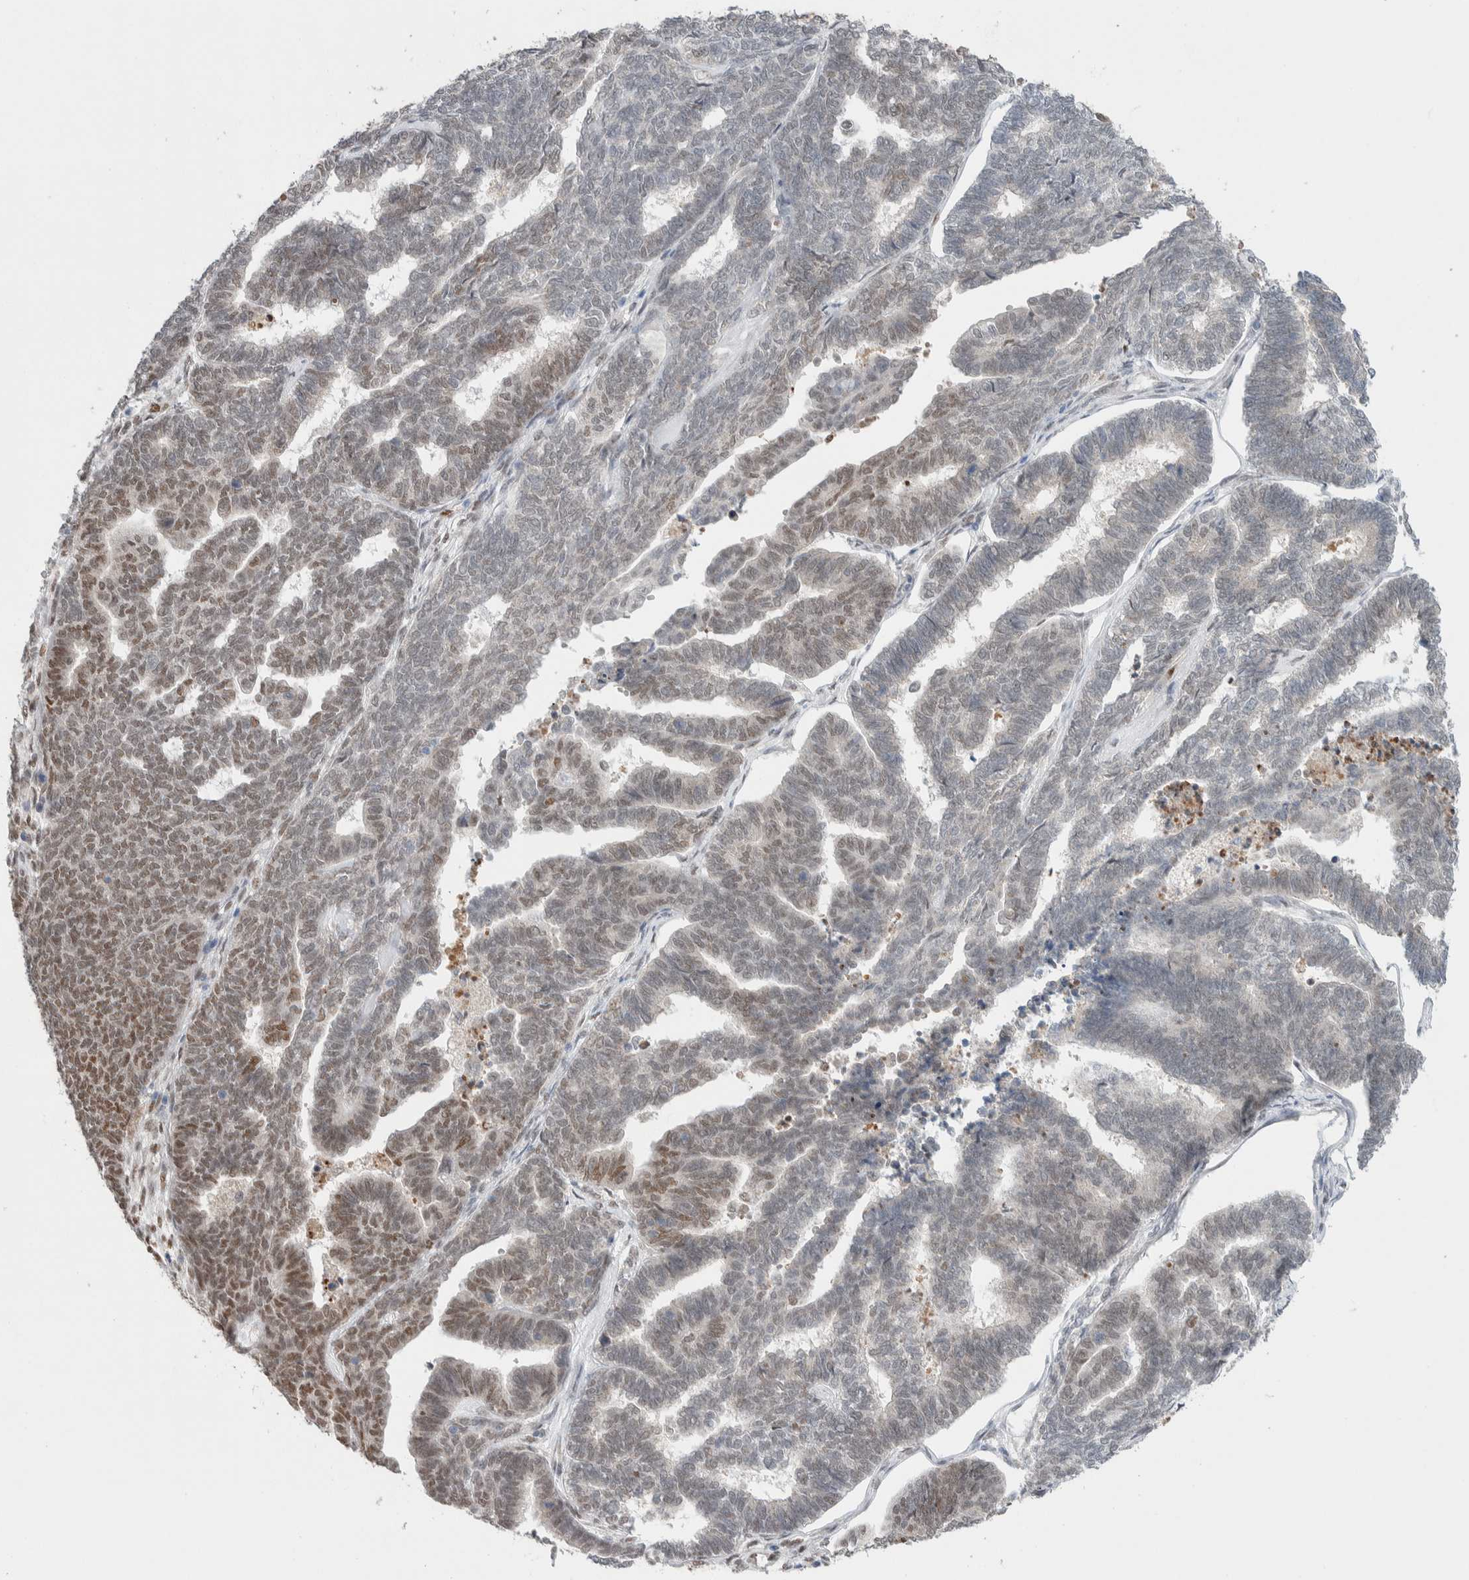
{"staining": {"intensity": "moderate", "quantity": "<25%", "location": "nuclear"}, "tissue": "endometrial cancer", "cell_type": "Tumor cells", "image_type": "cancer", "snomed": [{"axis": "morphology", "description": "Adenocarcinoma, NOS"}, {"axis": "topography", "description": "Endometrium"}], "caption": "An image showing moderate nuclear staining in about <25% of tumor cells in endometrial adenocarcinoma, as visualized by brown immunohistochemical staining.", "gene": "PRMT1", "patient": {"sex": "female", "age": 70}}